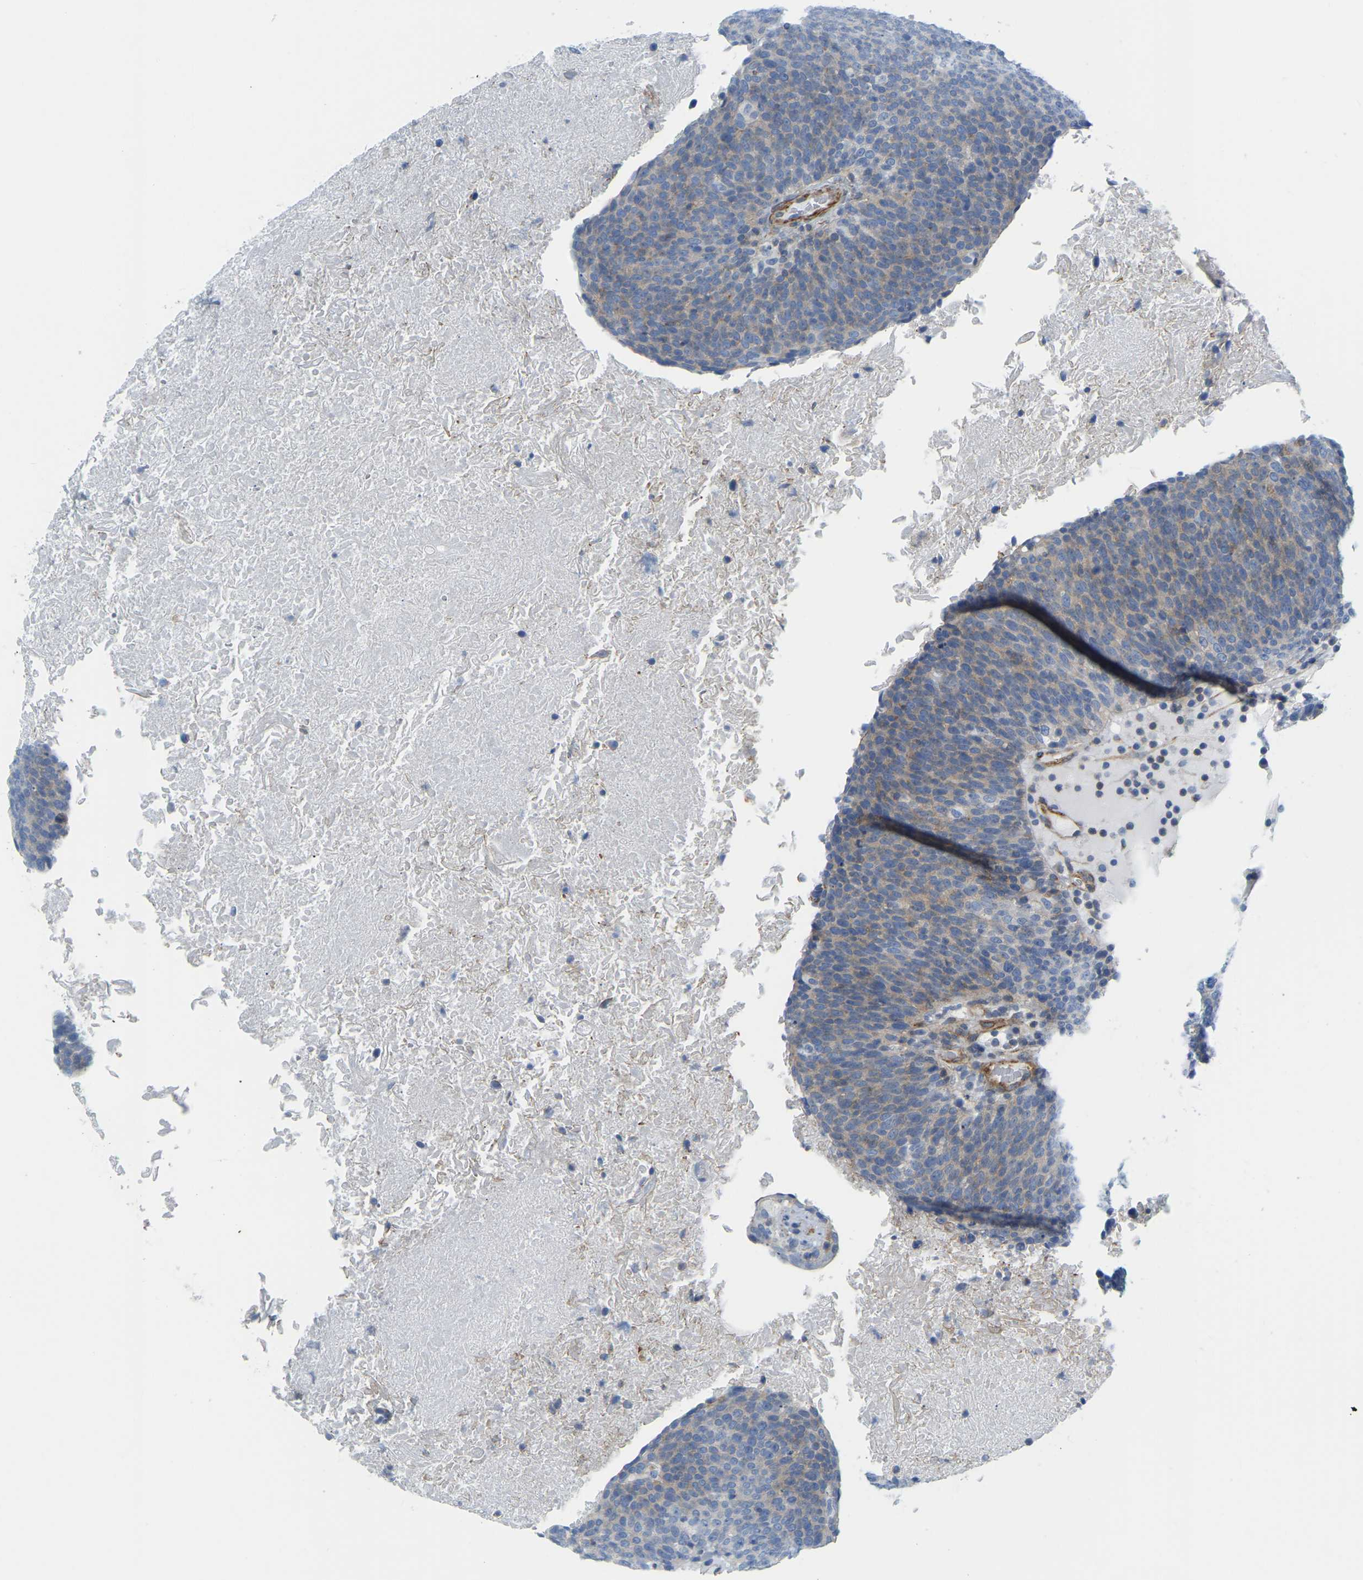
{"staining": {"intensity": "weak", "quantity": "<25%", "location": "cytoplasmic/membranous"}, "tissue": "head and neck cancer", "cell_type": "Tumor cells", "image_type": "cancer", "snomed": [{"axis": "morphology", "description": "Squamous cell carcinoma, NOS"}, {"axis": "morphology", "description": "Squamous cell carcinoma, metastatic, NOS"}, {"axis": "topography", "description": "Lymph node"}, {"axis": "topography", "description": "Head-Neck"}], "caption": "Tumor cells show no significant protein positivity in metastatic squamous cell carcinoma (head and neck).", "gene": "MYL3", "patient": {"sex": "male", "age": 62}}